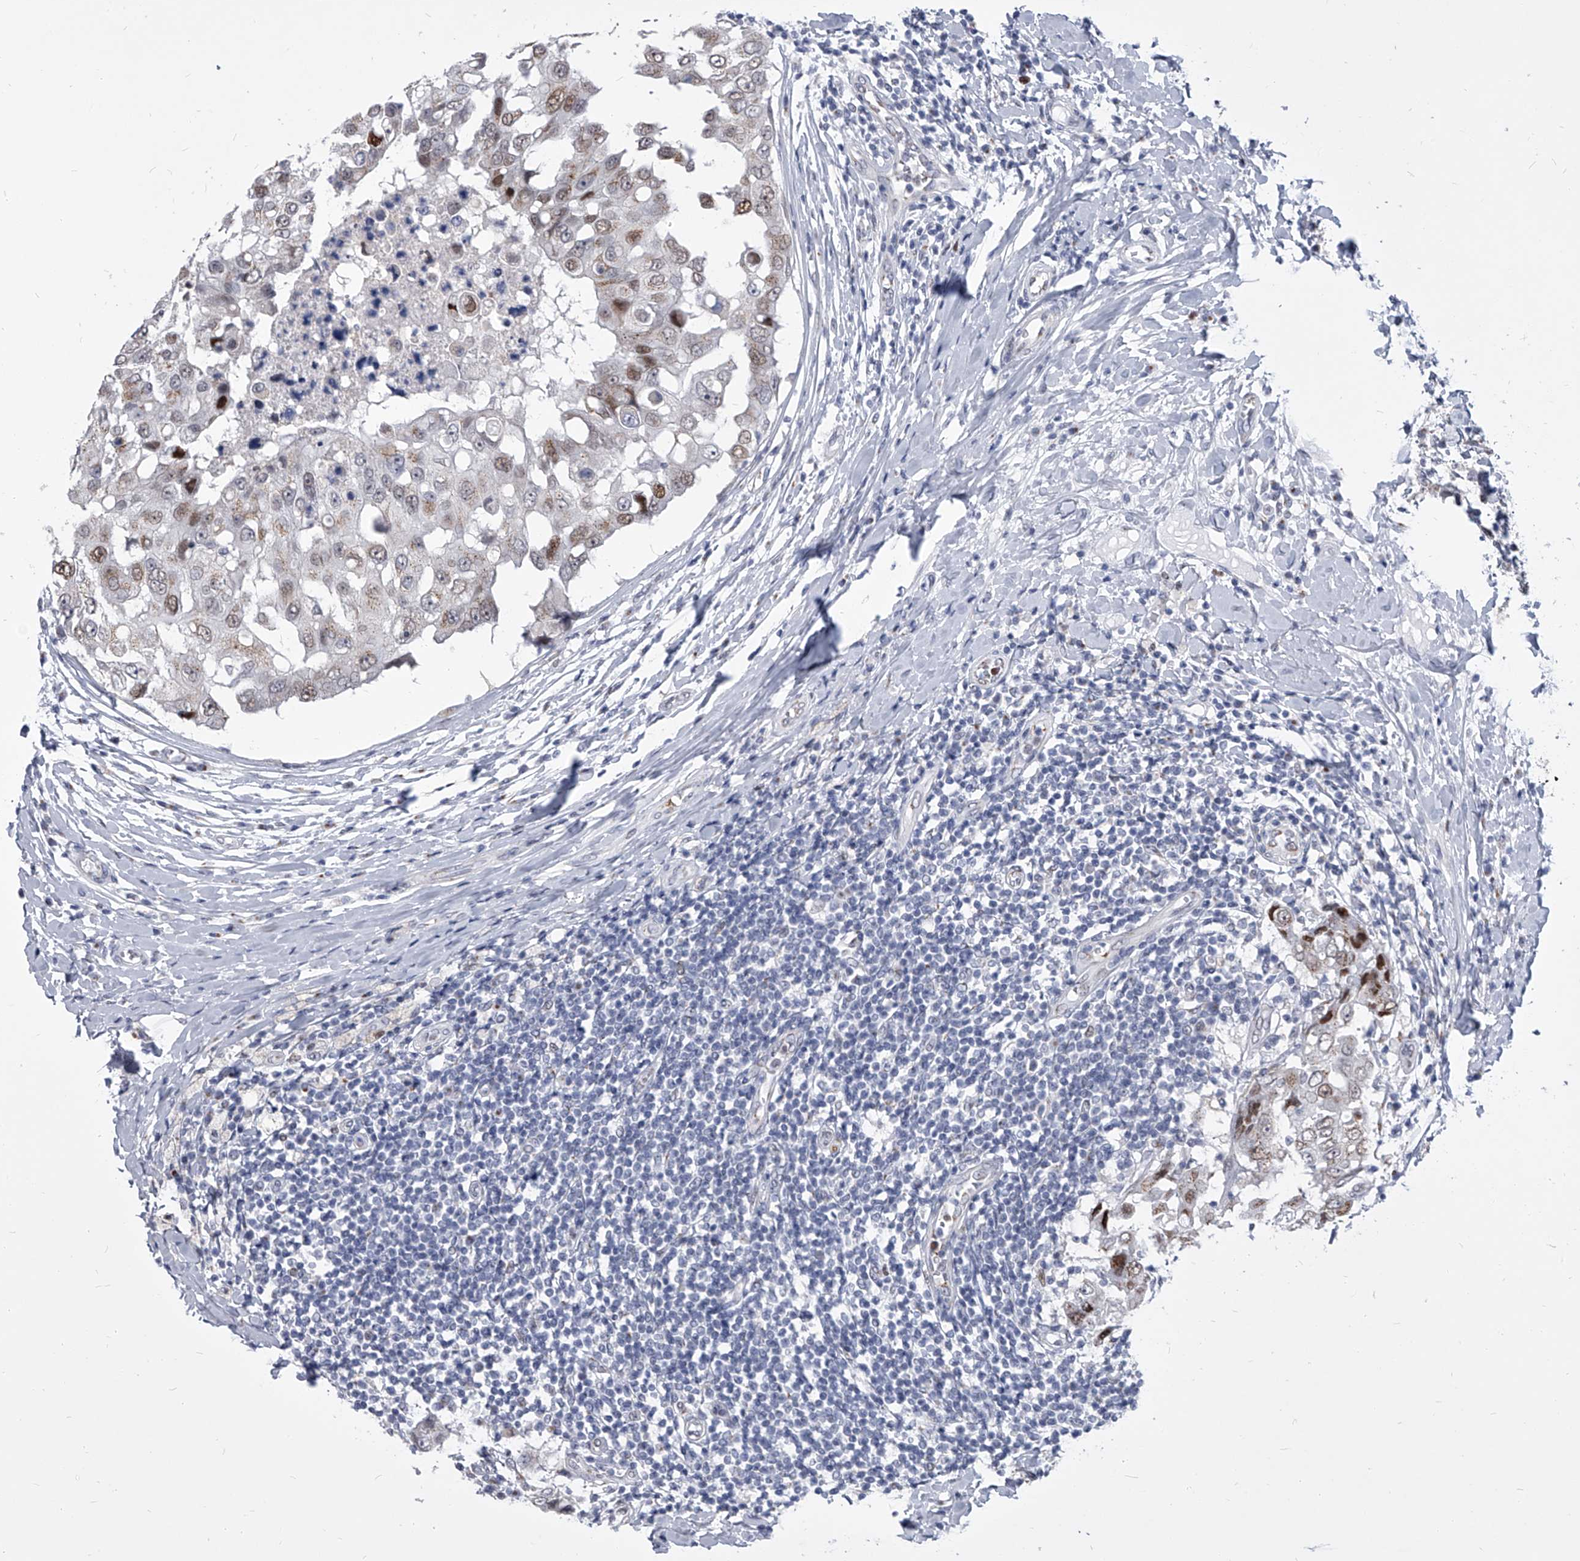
{"staining": {"intensity": "moderate", "quantity": "<25%", "location": "nuclear"}, "tissue": "breast cancer", "cell_type": "Tumor cells", "image_type": "cancer", "snomed": [{"axis": "morphology", "description": "Duct carcinoma"}, {"axis": "topography", "description": "Breast"}], "caption": "Intraductal carcinoma (breast) stained with a brown dye reveals moderate nuclear positive staining in approximately <25% of tumor cells.", "gene": "EVA1C", "patient": {"sex": "female", "age": 27}}